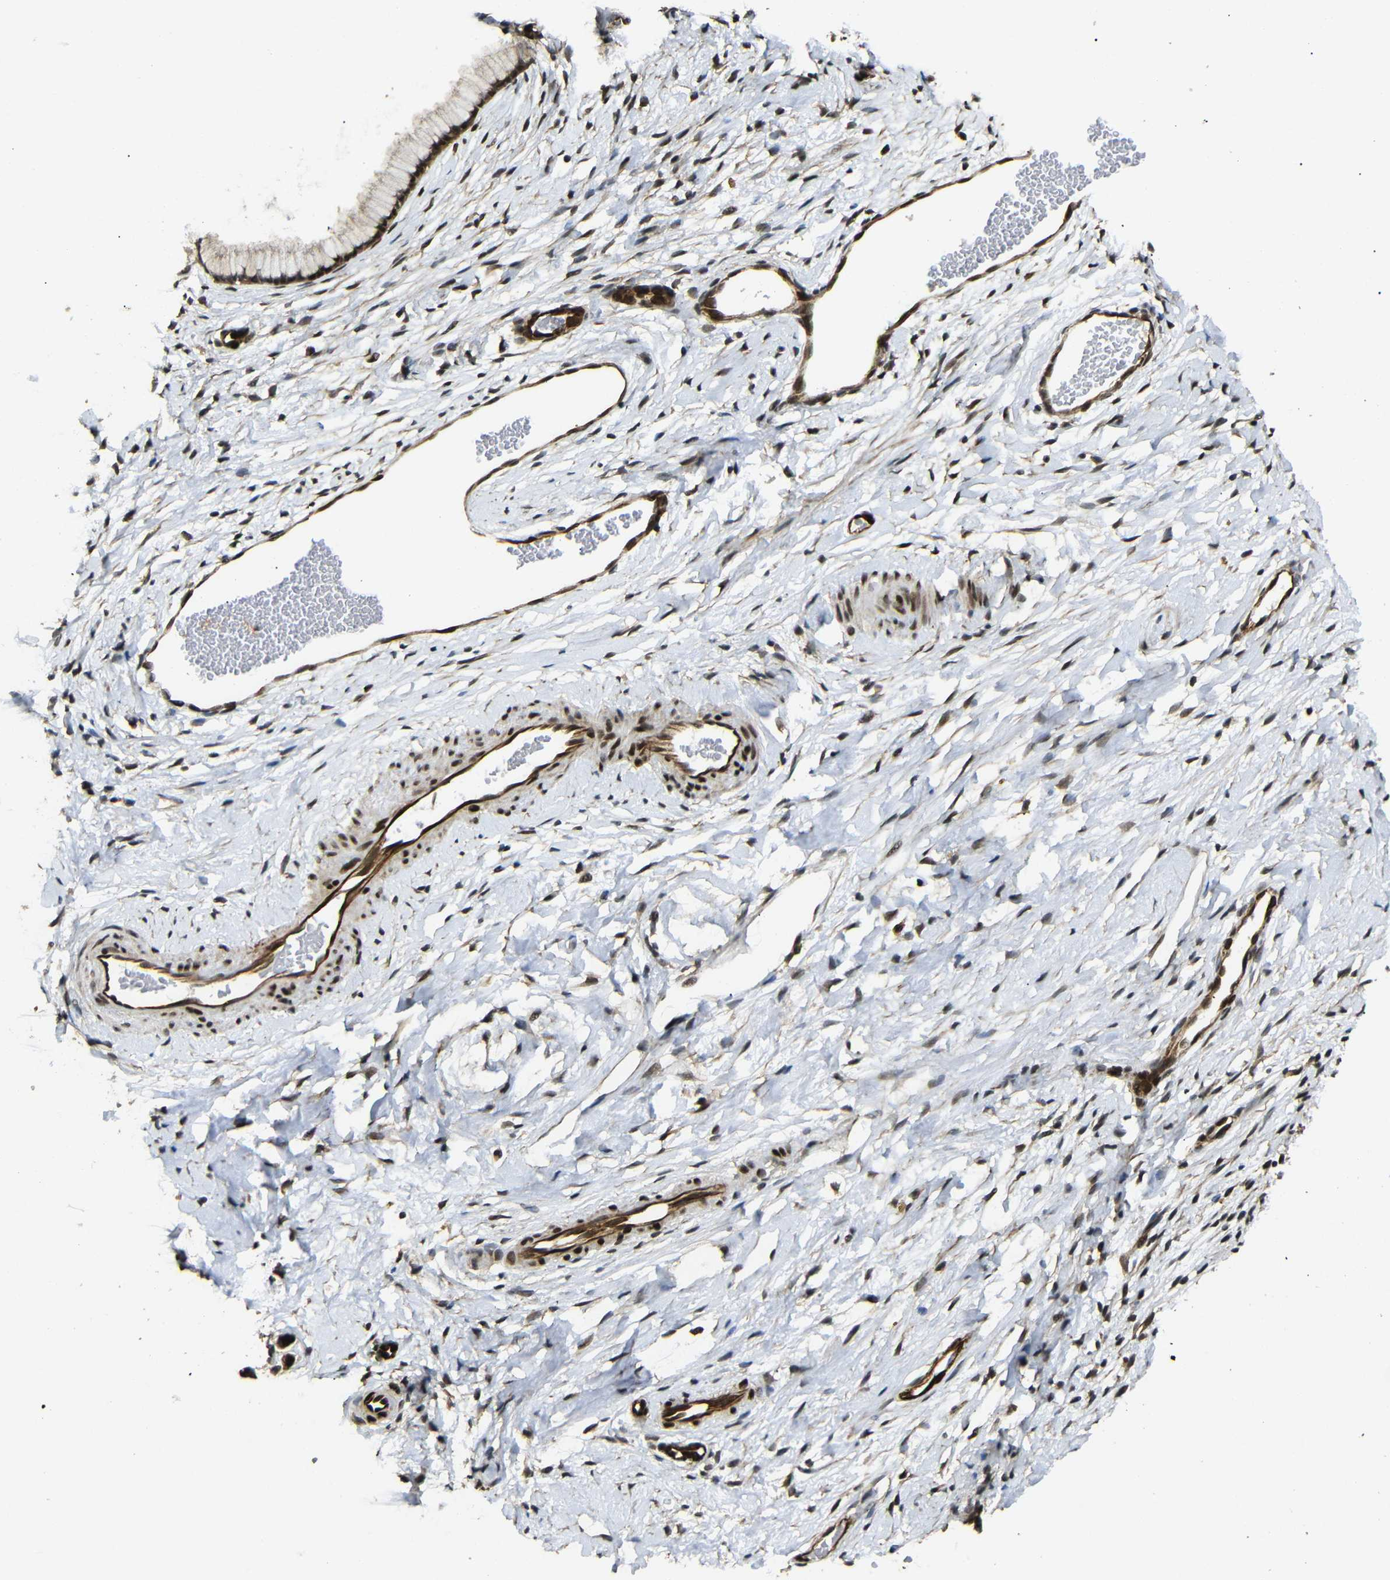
{"staining": {"intensity": "strong", "quantity": ">75%", "location": "nuclear"}, "tissue": "cervix", "cell_type": "Glandular cells", "image_type": "normal", "snomed": [{"axis": "morphology", "description": "Normal tissue, NOS"}, {"axis": "topography", "description": "Cervix"}], "caption": "High-magnification brightfield microscopy of normal cervix stained with DAB (3,3'-diaminobenzidine) (brown) and counterstained with hematoxylin (blue). glandular cells exhibit strong nuclear expression is appreciated in approximately>75% of cells. (brown staining indicates protein expression, while blue staining denotes nuclei).", "gene": "TBX2", "patient": {"sex": "female", "age": 65}}